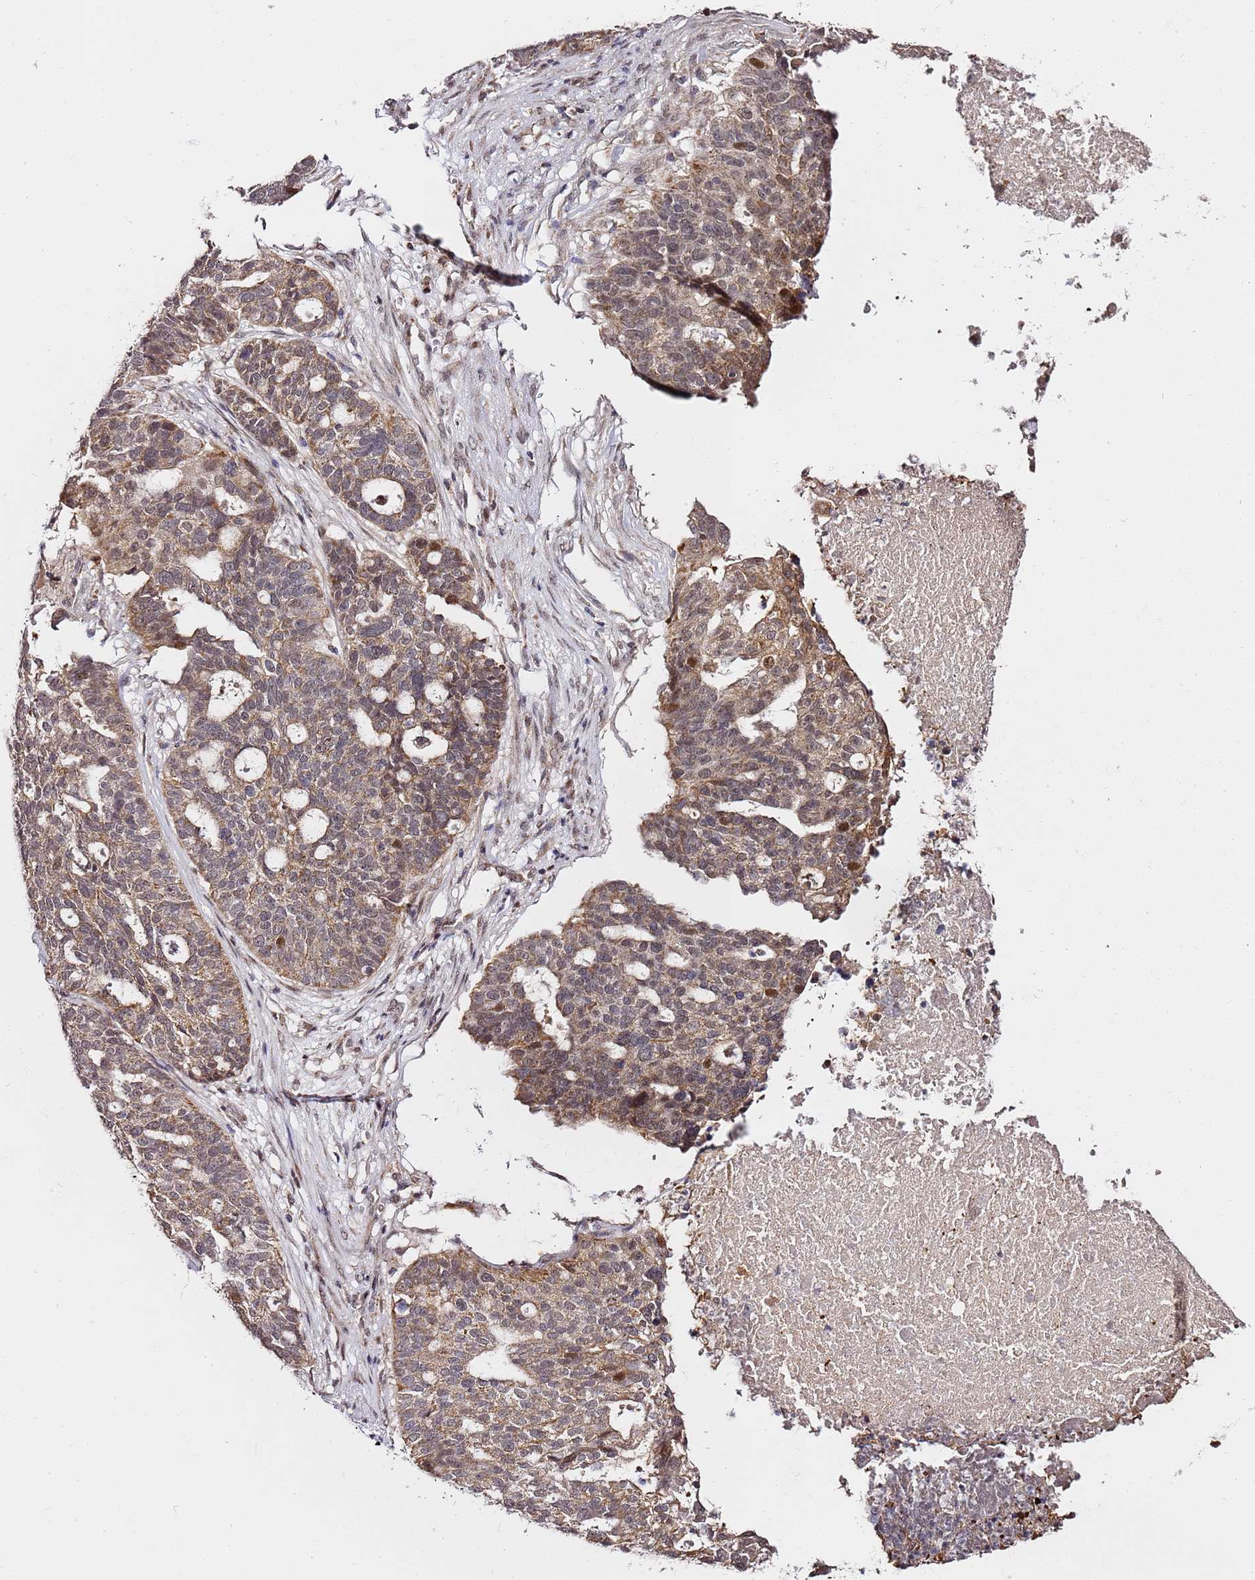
{"staining": {"intensity": "moderate", "quantity": "25%-75%", "location": "cytoplasmic/membranous,nuclear"}, "tissue": "ovarian cancer", "cell_type": "Tumor cells", "image_type": "cancer", "snomed": [{"axis": "morphology", "description": "Cystadenocarcinoma, serous, NOS"}, {"axis": "topography", "description": "Ovary"}], "caption": "Protein staining of ovarian serous cystadenocarcinoma tissue reveals moderate cytoplasmic/membranous and nuclear positivity in approximately 25%-75% of tumor cells.", "gene": "TP53AIP1", "patient": {"sex": "female", "age": 59}}